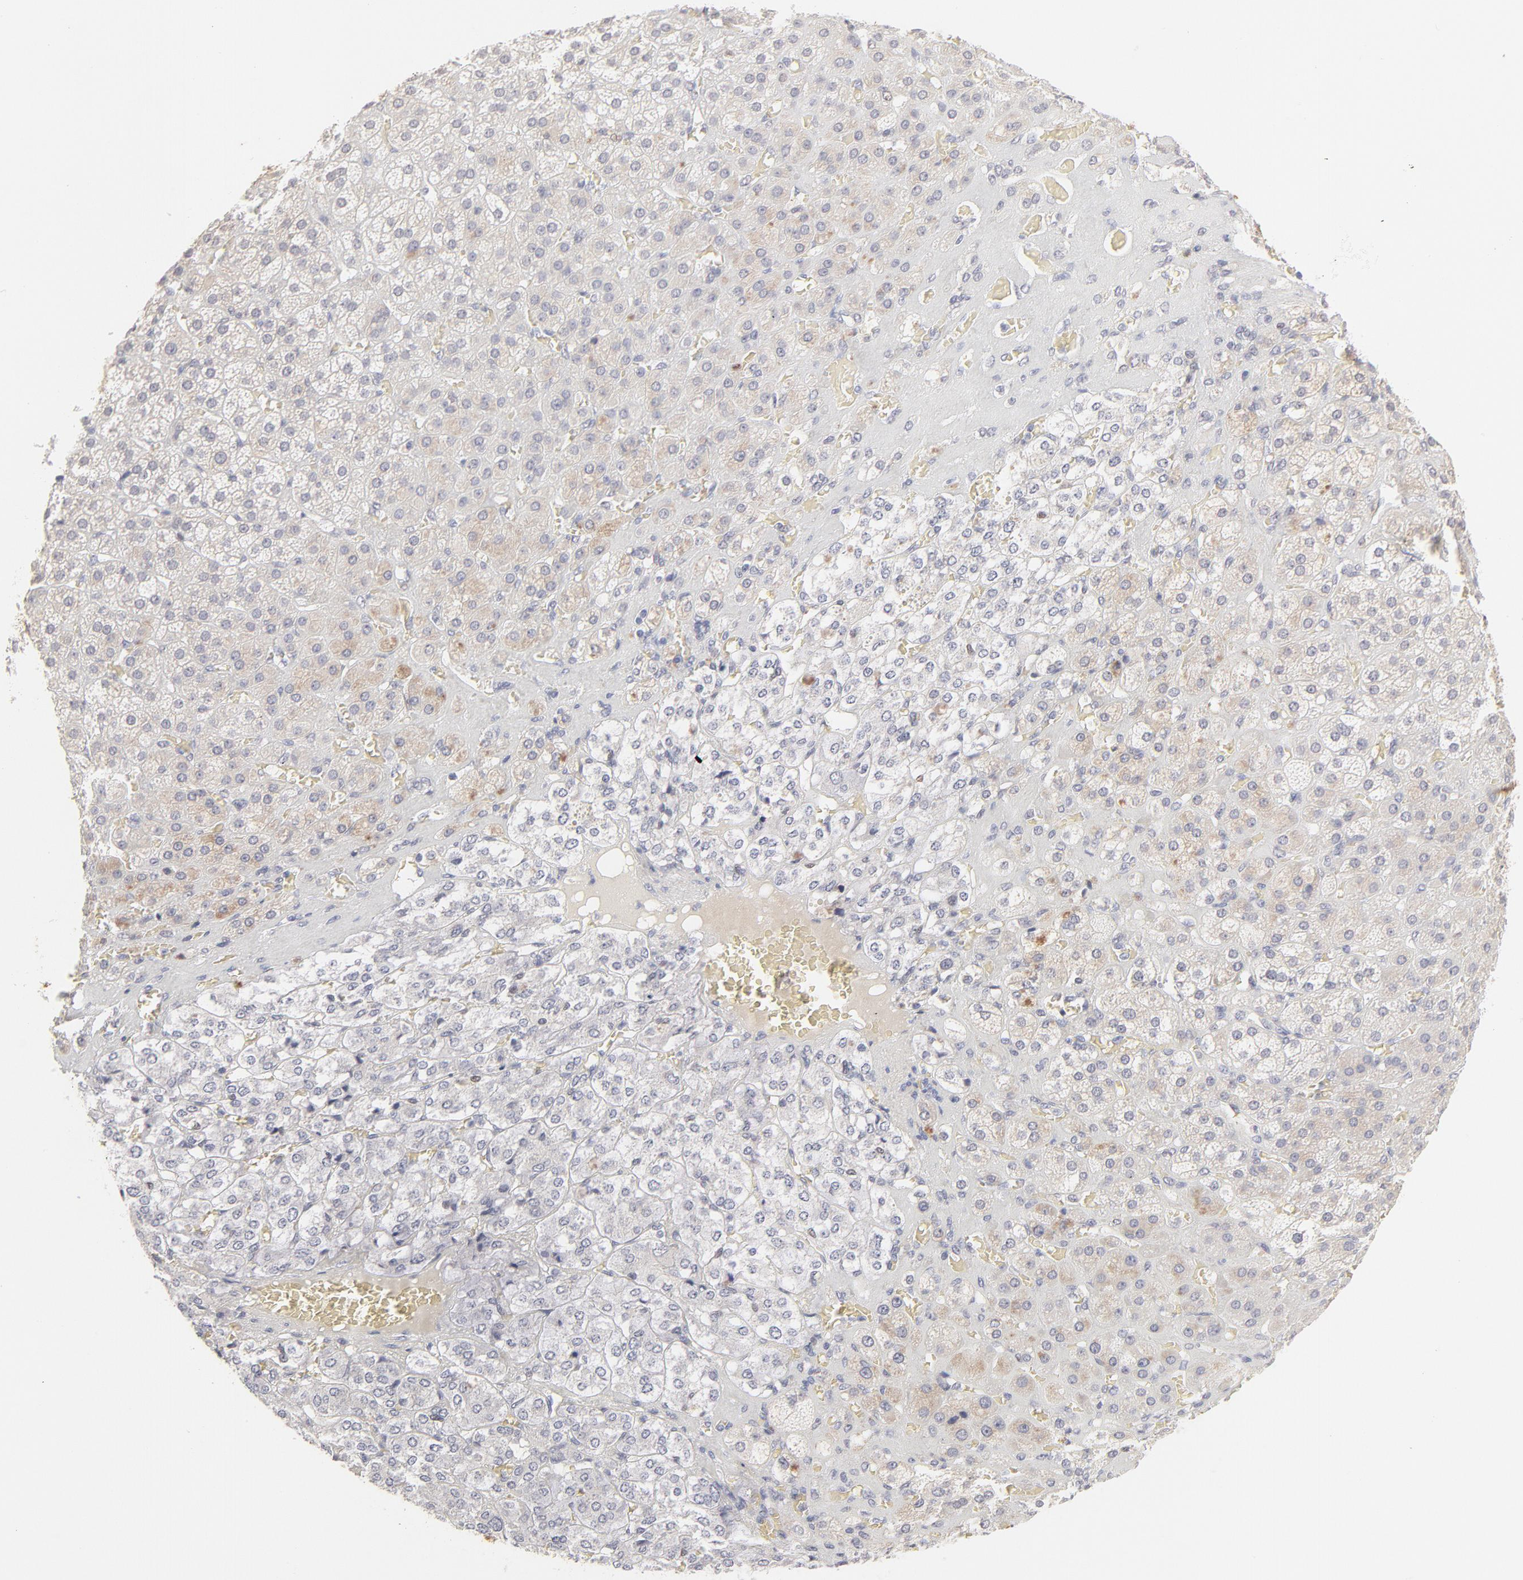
{"staining": {"intensity": "weak", "quantity": "<25%", "location": "cytoplasmic/membranous"}, "tissue": "adrenal gland", "cell_type": "Glandular cells", "image_type": "normal", "snomed": [{"axis": "morphology", "description": "Normal tissue, NOS"}, {"axis": "topography", "description": "Adrenal gland"}], "caption": "There is no significant expression in glandular cells of adrenal gland. (Stains: DAB immunohistochemistry (IHC) with hematoxylin counter stain, Microscopy: brightfield microscopy at high magnification).", "gene": "ELF3", "patient": {"sex": "female", "age": 71}}